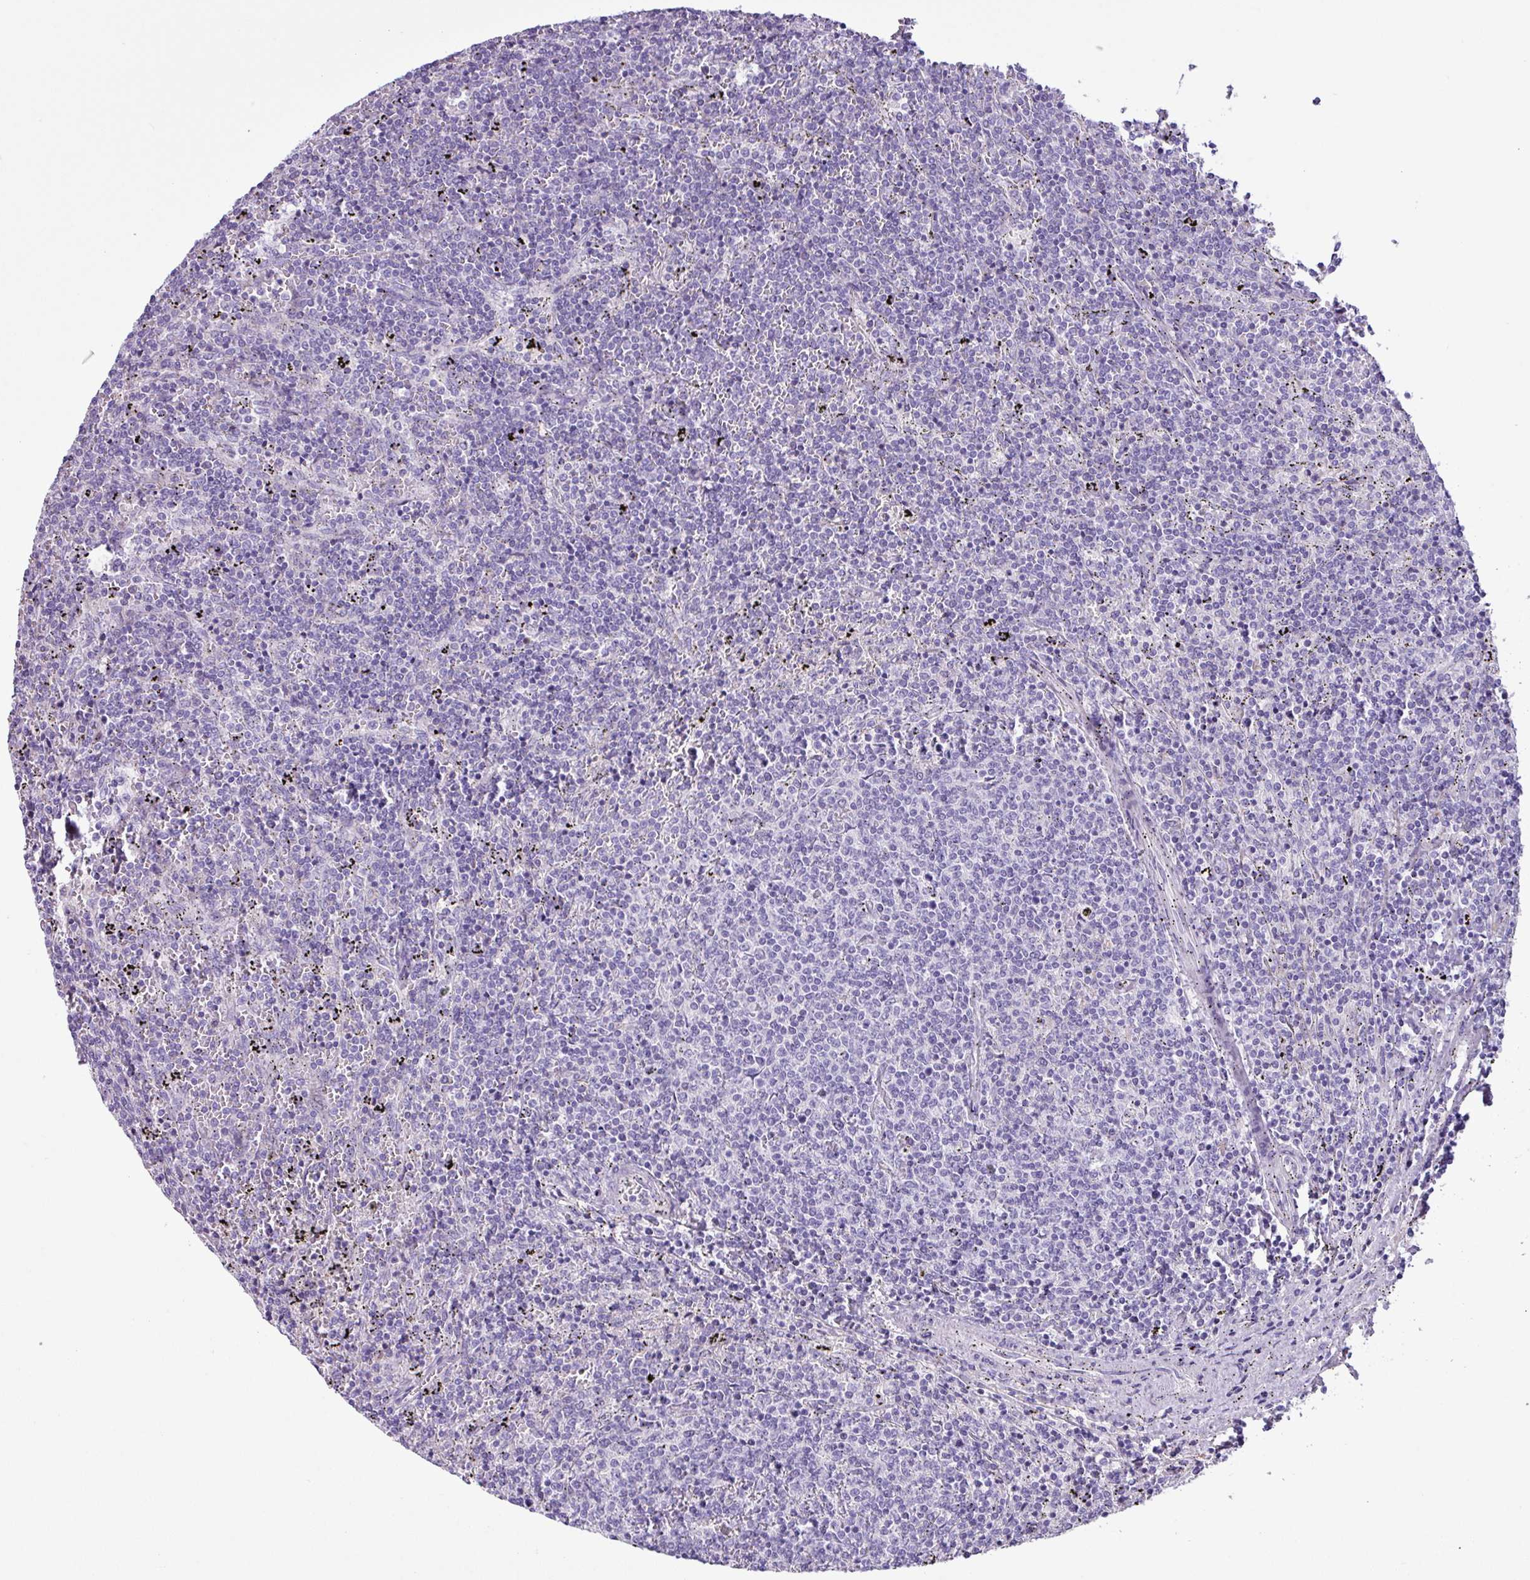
{"staining": {"intensity": "negative", "quantity": "none", "location": "none"}, "tissue": "lymphoma", "cell_type": "Tumor cells", "image_type": "cancer", "snomed": [{"axis": "morphology", "description": "Malignant lymphoma, non-Hodgkin's type, Low grade"}, {"axis": "topography", "description": "Spleen"}], "caption": "The immunohistochemistry photomicrograph has no significant expression in tumor cells of low-grade malignant lymphoma, non-Hodgkin's type tissue.", "gene": "CYSTM1", "patient": {"sex": "female", "age": 50}}